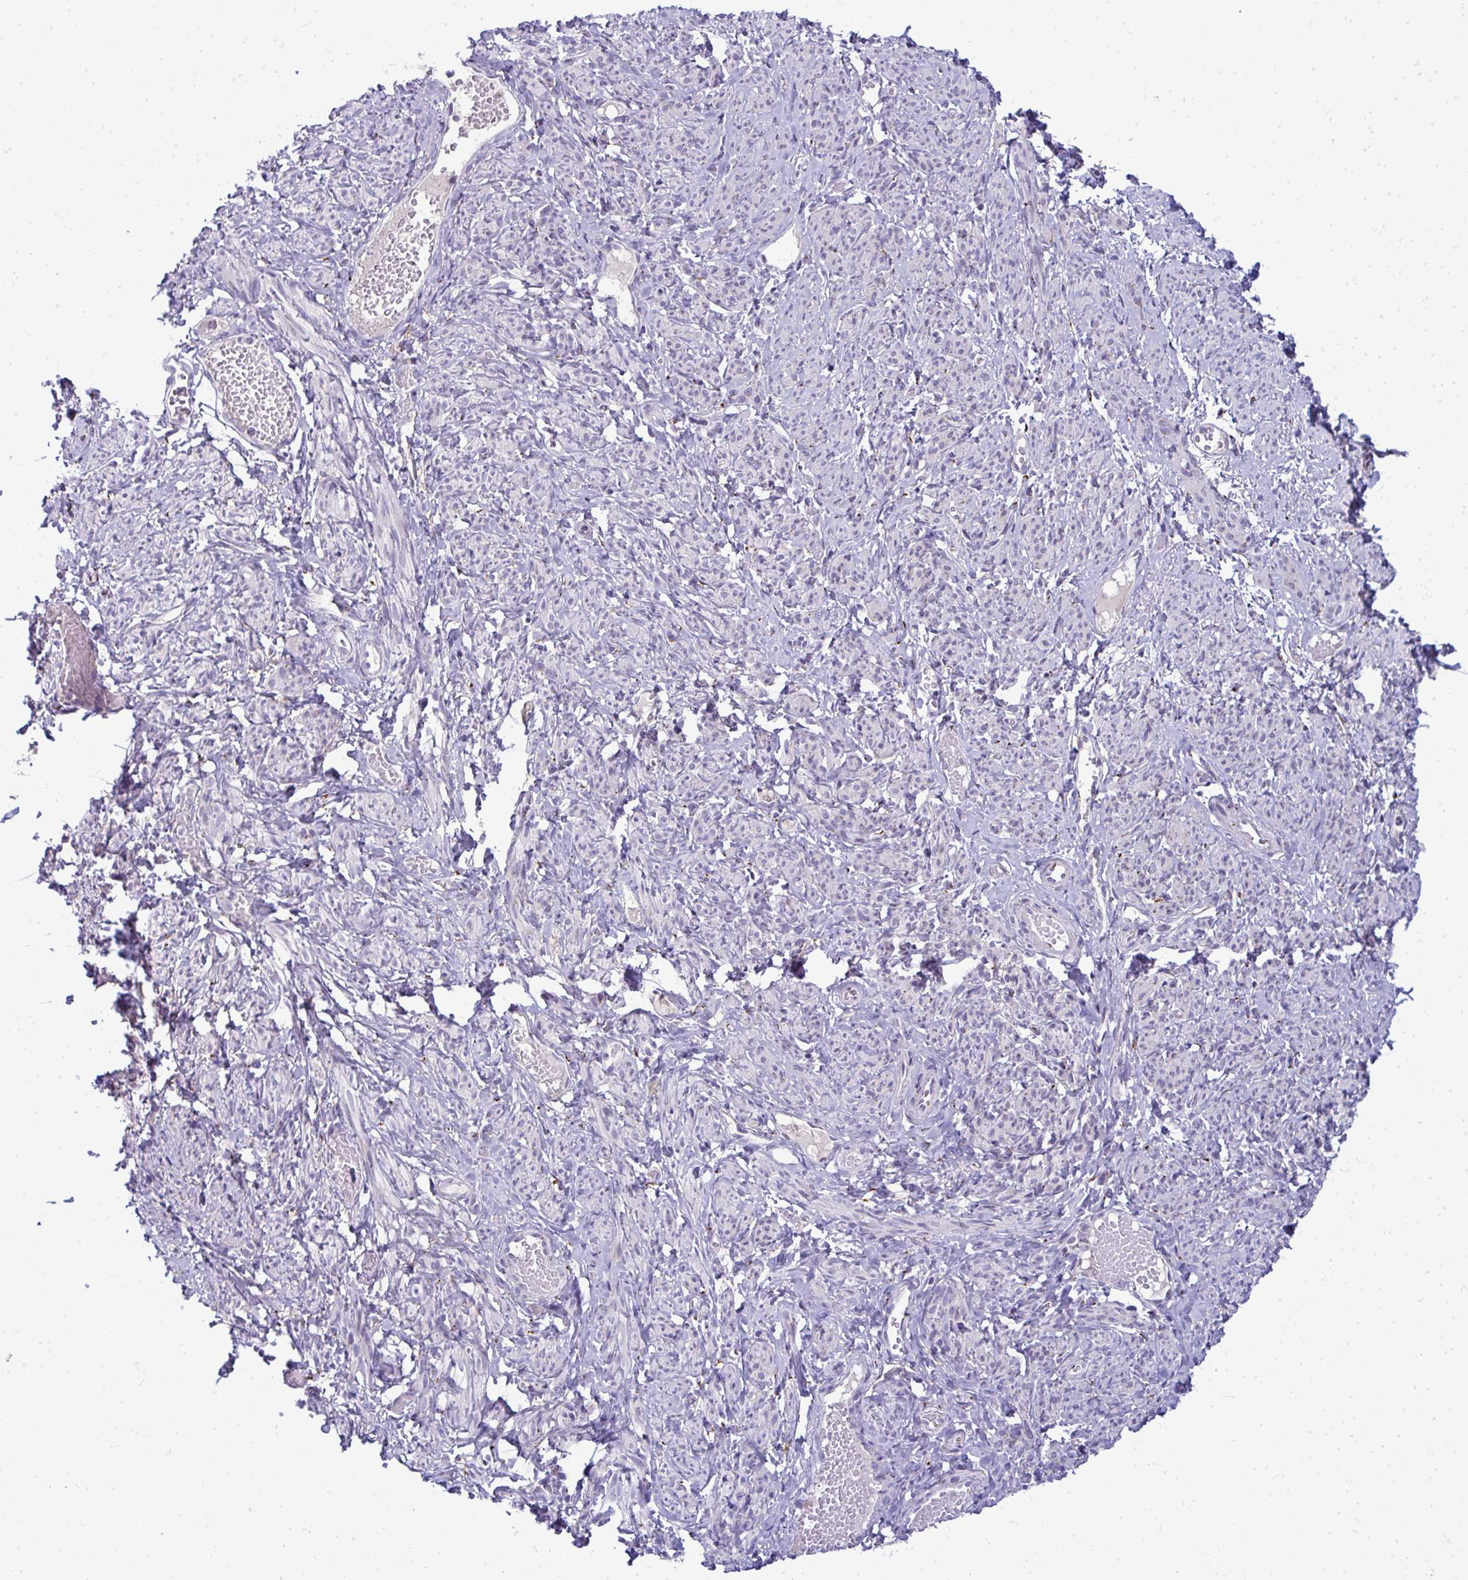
{"staining": {"intensity": "weak", "quantity": "25%-75%", "location": "cytoplasmic/membranous"}, "tissue": "smooth muscle", "cell_type": "Smooth muscle cells", "image_type": "normal", "snomed": [{"axis": "morphology", "description": "Normal tissue, NOS"}, {"axis": "topography", "description": "Smooth muscle"}], "caption": "This image displays immunohistochemistry (IHC) staining of benign human smooth muscle, with low weak cytoplasmic/membranous positivity in approximately 25%-75% of smooth muscle cells.", "gene": "DTX4", "patient": {"sex": "female", "age": 65}}